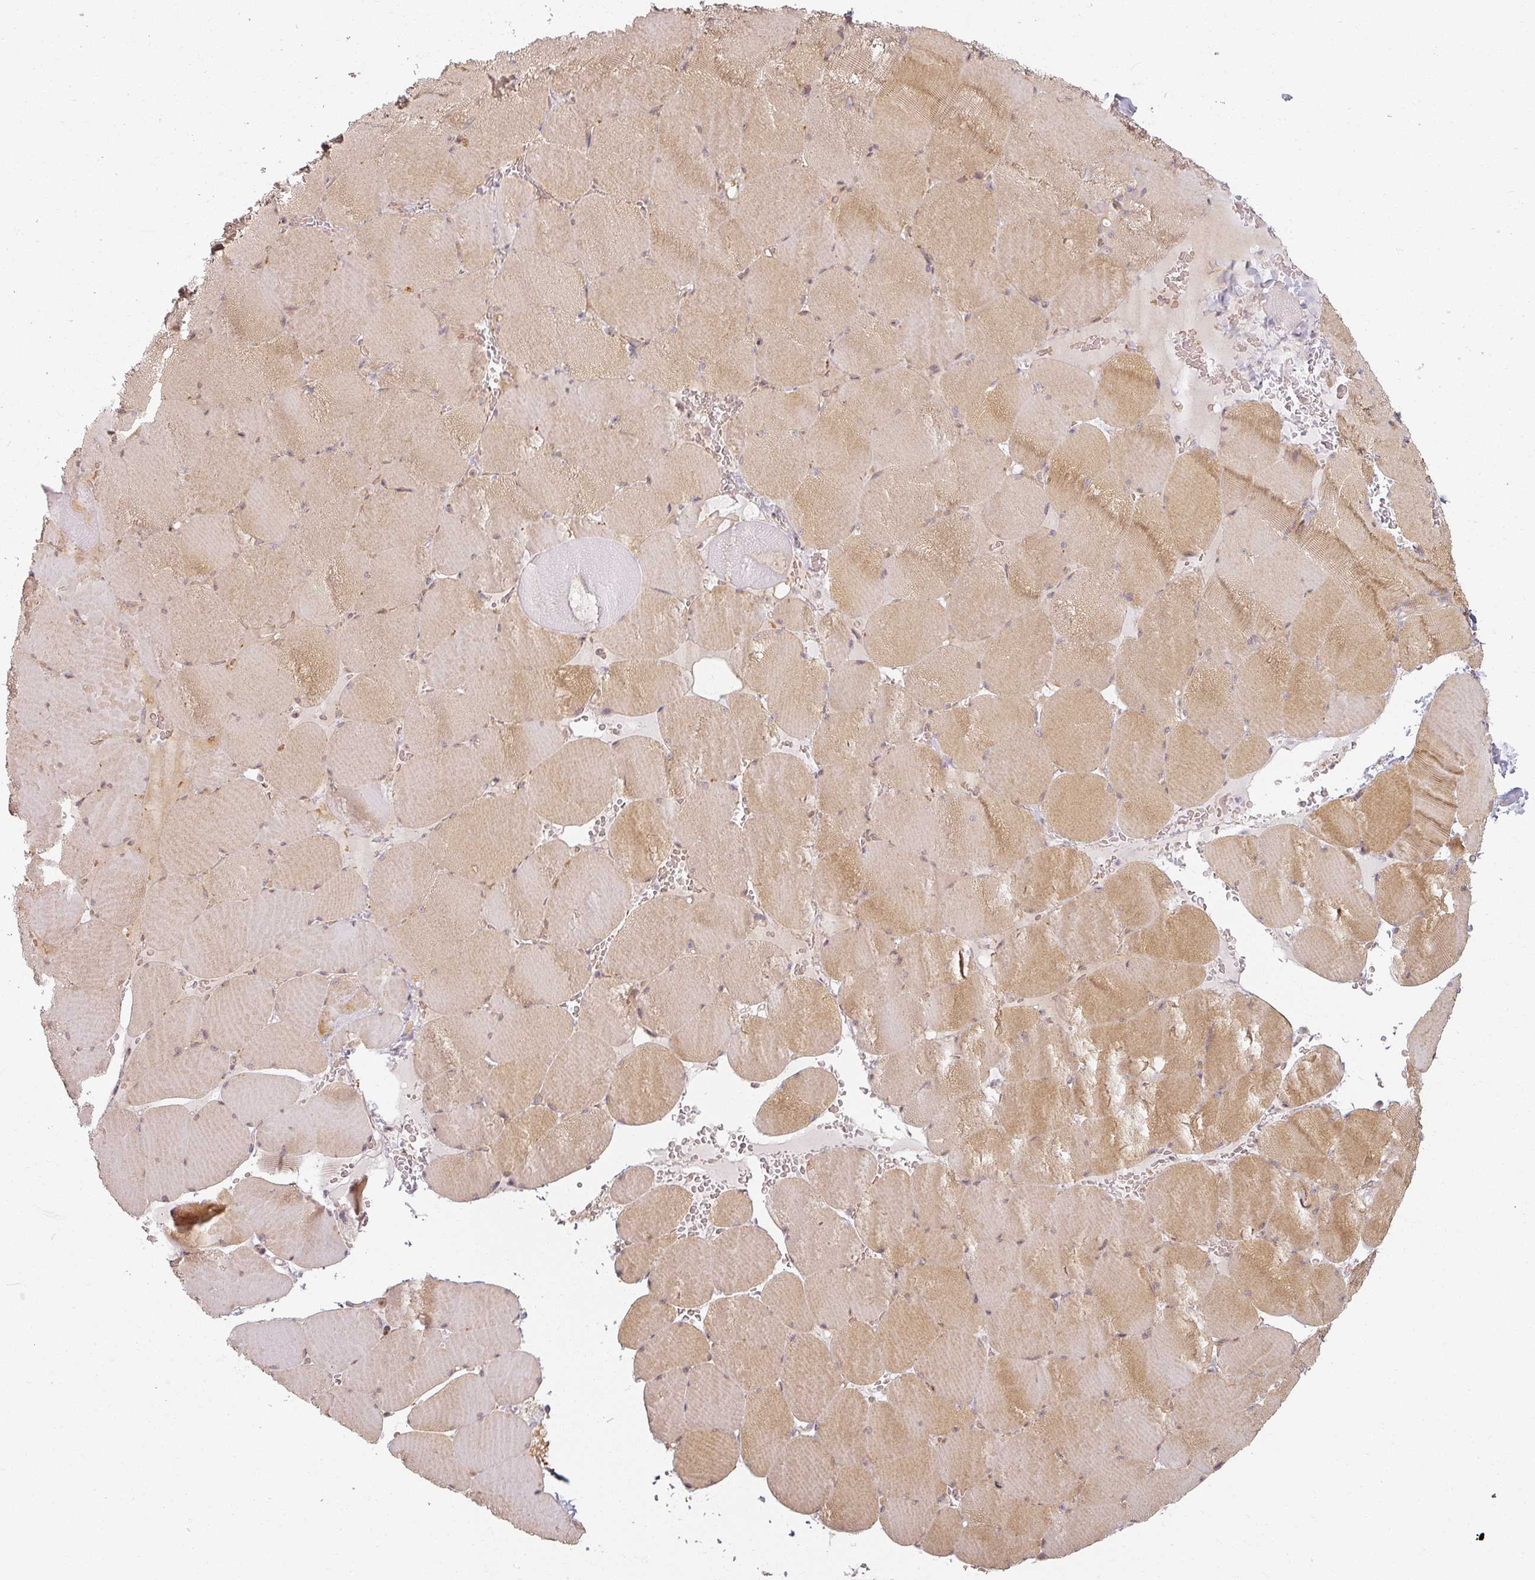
{"staining": {"intensity": "moderate", "quantity": ">75%", "location": "cytoplasmic/membranous"}, "tissue": "skeletal muscle", "cell_type": "Myocytes", "image_type": "normal", "snomed": [{"axis": "morphology", "description": "Normal tissue, NOS"}, {"axis": "topography", "description": "Skeletal muscle"}, {"axis": "topography", "description": "Head-Neck"}], "caption": "DAB (3,3'-diaminobenzidine) immunohistochemical staining of normal skeletal muscle demonstrates moderate cytoplasmic/membranous protein positivity in about >75% of myocytes. (Stains: DAB (3,3'-diaminobenzidine) in brown, nuclei in blue, Microscopy: brightfield microscopy at high magnification).", "gene": "MED19", "patient": {"sex": "male", "age": 66}}